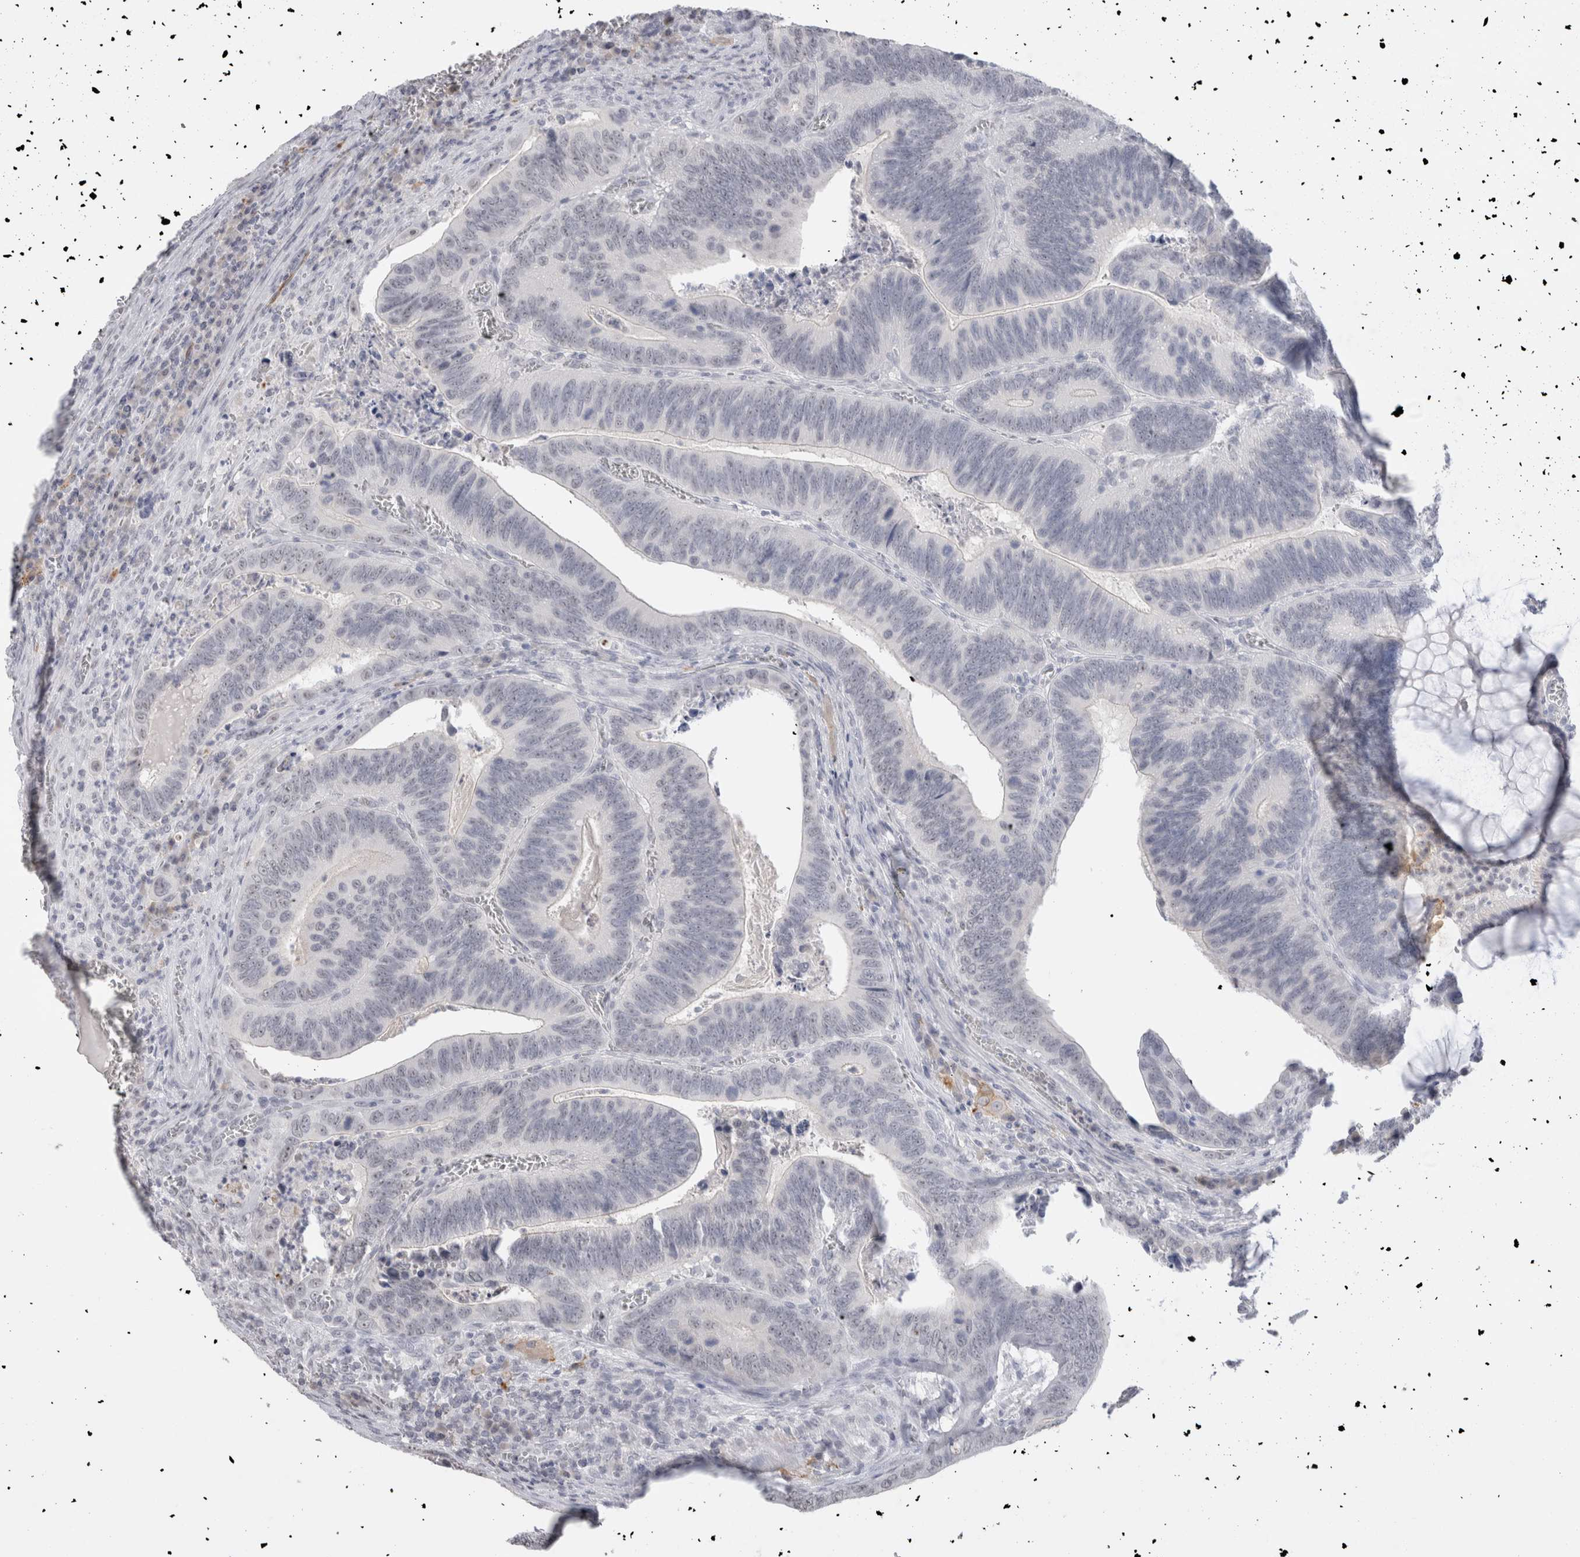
{"staining": {"intensity": "negative", "quantity": "none", "location": "none"}, "tissue": "colorectal cancer", "cell_type": "Tumor cells", "image_type": "cancer", "snomed": [{"axis": "morphology", "description": "Inflammation, NOS"}, {"axis": "morphology", "description": "Adenocarcinoma, NOS"}, {"axis": "topography", "description": "Colon"}], "caption": "High magnification brightfield microscopy of colorectal adenocarcinoma stained with DAB (3,3'-diaminobenzidine) (brown) and counterstained with hematoxylin (blue): tumor cells show no significant expression. Nuclei are stained in blue.", "gene": "CADM3", "patient": {"sex": "male", "age": 72}}